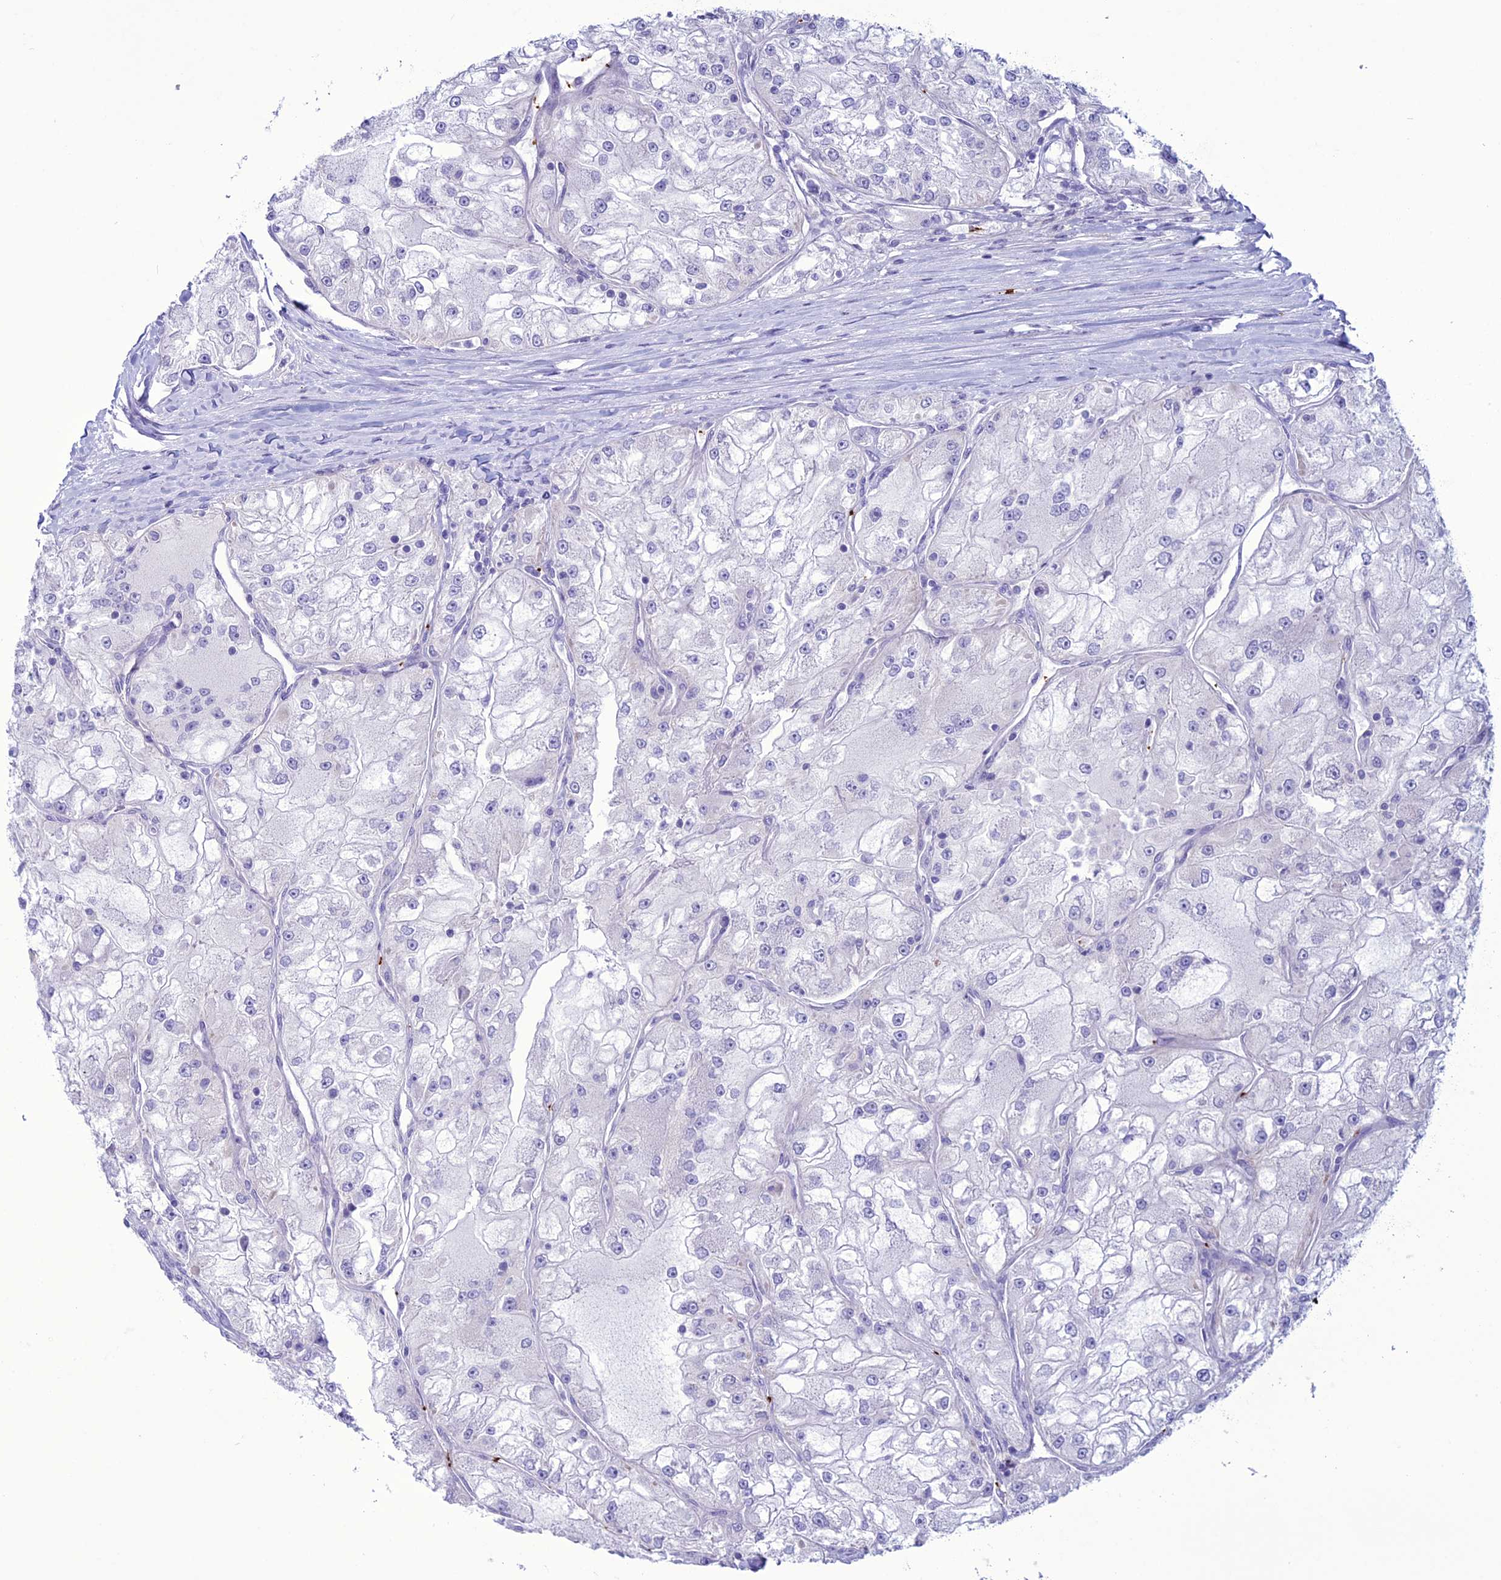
{"staining": {"intensity": "negative", "quantity": "none", "location": "none"}, "tissue": "renal cancer", "cell_type": "Tumor cells", "image_type": "cancer", "snomed": [{"axis": "morphology", "description": "Adenocarcinoma, NOS"}, {"axis": "topography", "description": "Kidney"}], "caption": "Immunohistochemical staining of human renal cancer (adenocarcinoma) demonstrates no significant positivity in tumor cells. (Immunohistochemistry (ihc), brightfield microscopy, high magnification).", "gene": "C21orf140", "patient": {"sex": "female", "age": 72}}